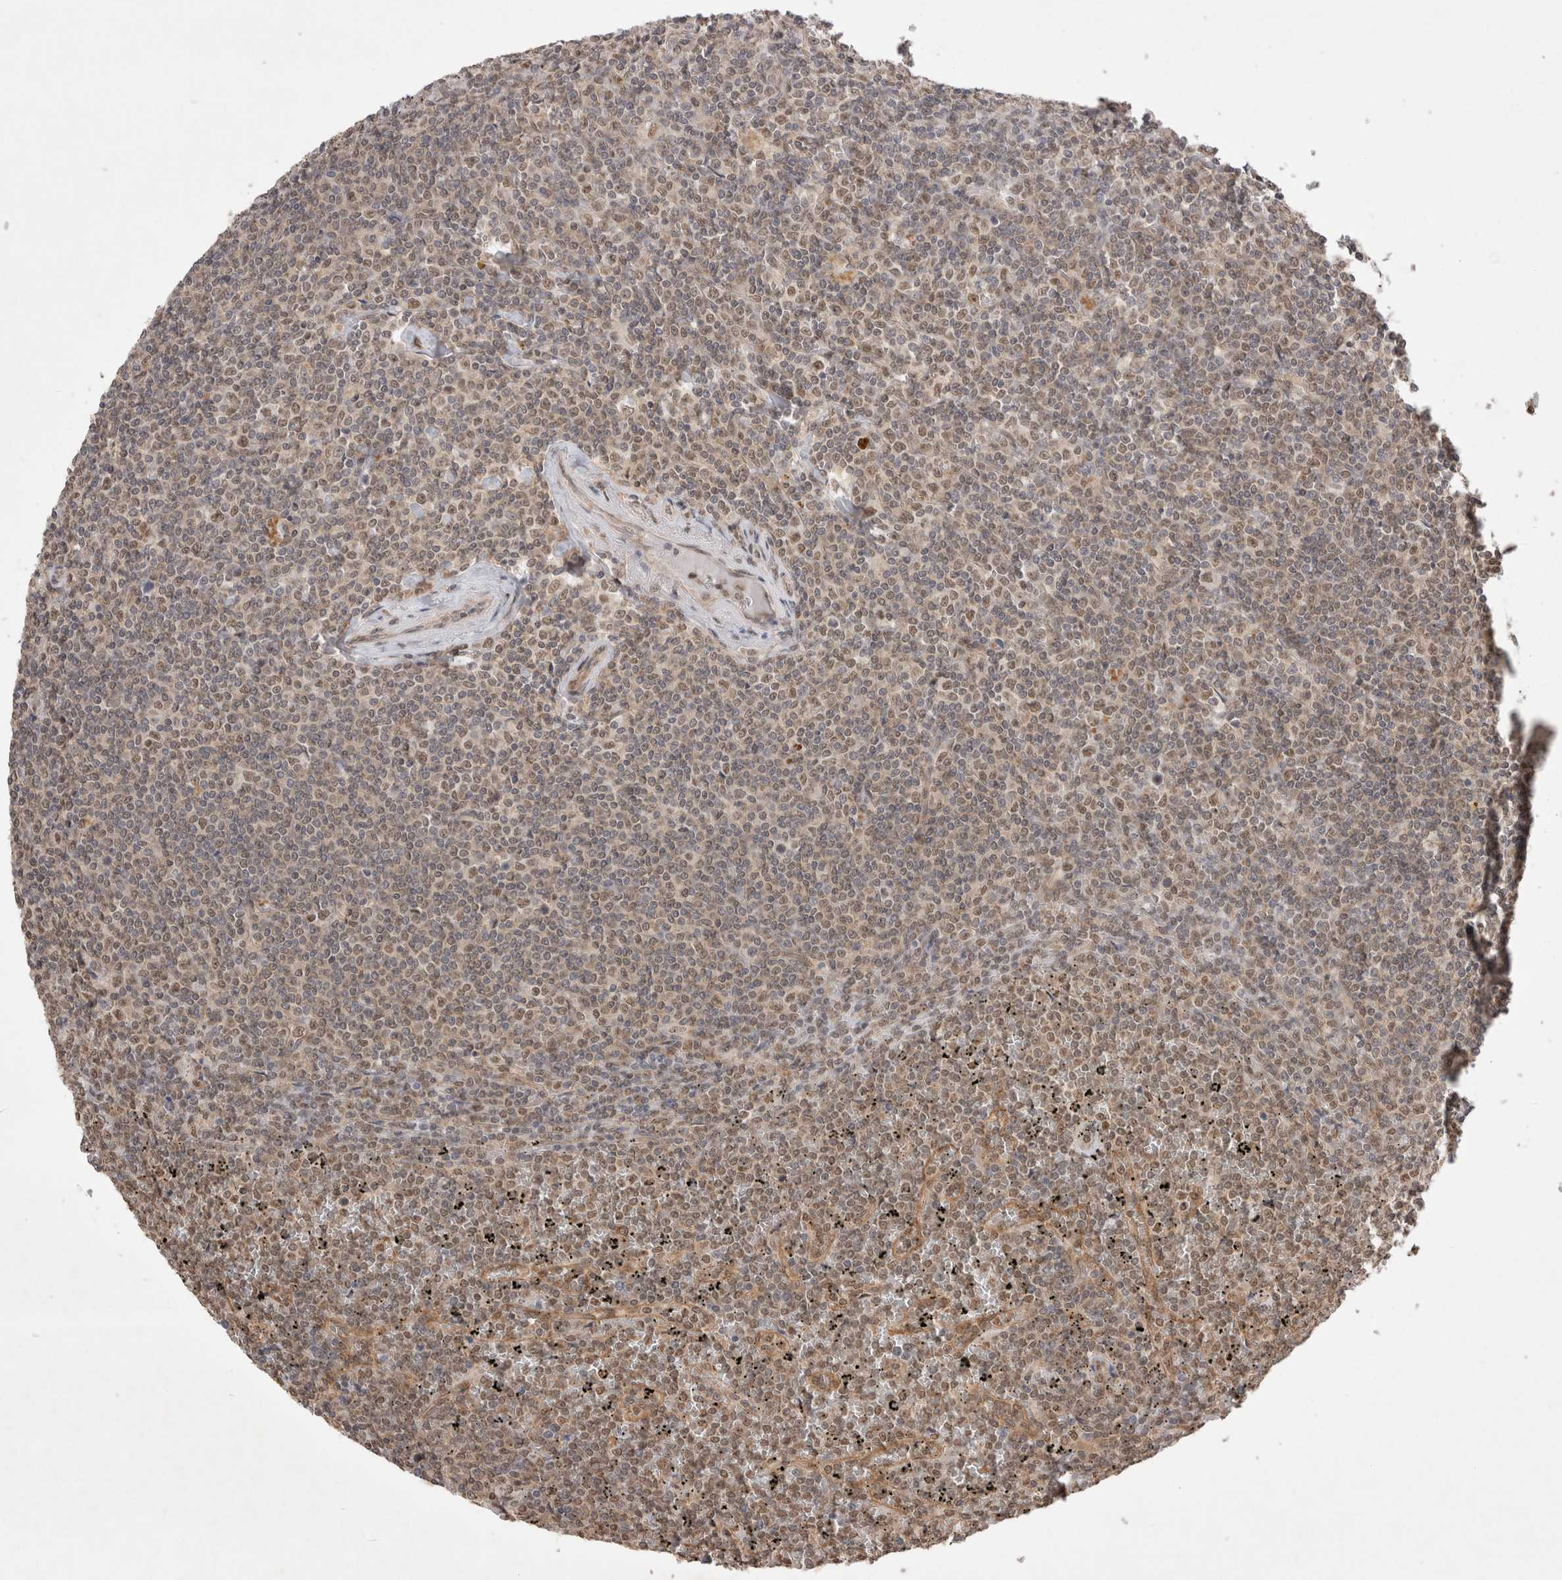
{"staining": {"intensity": "weak", "quantity": "25%-75%", "location": "nuclear"}, "tissue": "lymphoma", "cell_type": "Tumor cells", "image_type": "cancer", "snomed": [{"axis": "morphology", "description": "Malignant lymphoma, non-Hodgkin's type, Low grade"}, {"axis": "topography", "description": "Spleen"}], "caption": "Low-grade malignant lymphoma, non-Hodgkin's type was stained to show a protein in brown. There is low levels of weak nuclear staining in about 25%-75% of tumor cells.", "gene": "WIPF2", "patient": {"sex": "female", "age": 19}}